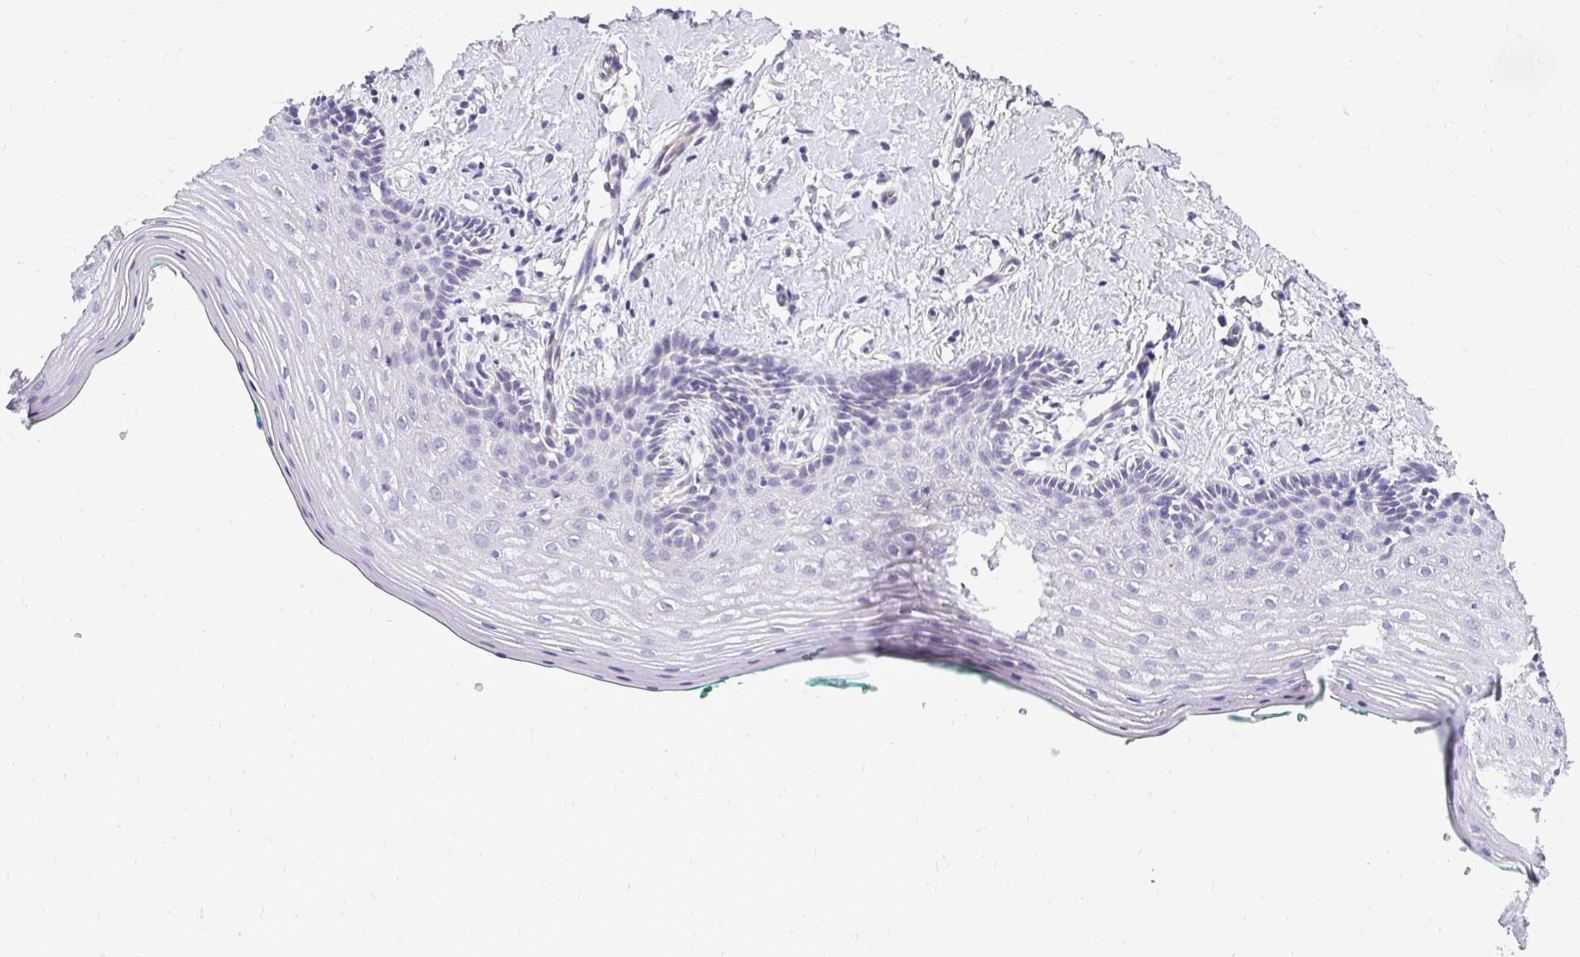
{"staining": {"intensity": "negative", "quantity": "none", "location": "none"}, "tissue": "vagina", "cell_type": "Squamous epithelial cells", "image_type": "normal", "snomed": [{"axis": "morphology", "description": "Normal tissue, NOS"}, {"axis": "topography", "description": "Vagina"}], "caption": "IHC photomicrograph of unremarkable vagina: human vagina stained with DAB (3,3'-diaminobenzidine) demonstrates no significant protein positivity in squamous epithelial cells.", "gene": "AKAP6", "patient": {"sex": "female", "age": 42}}